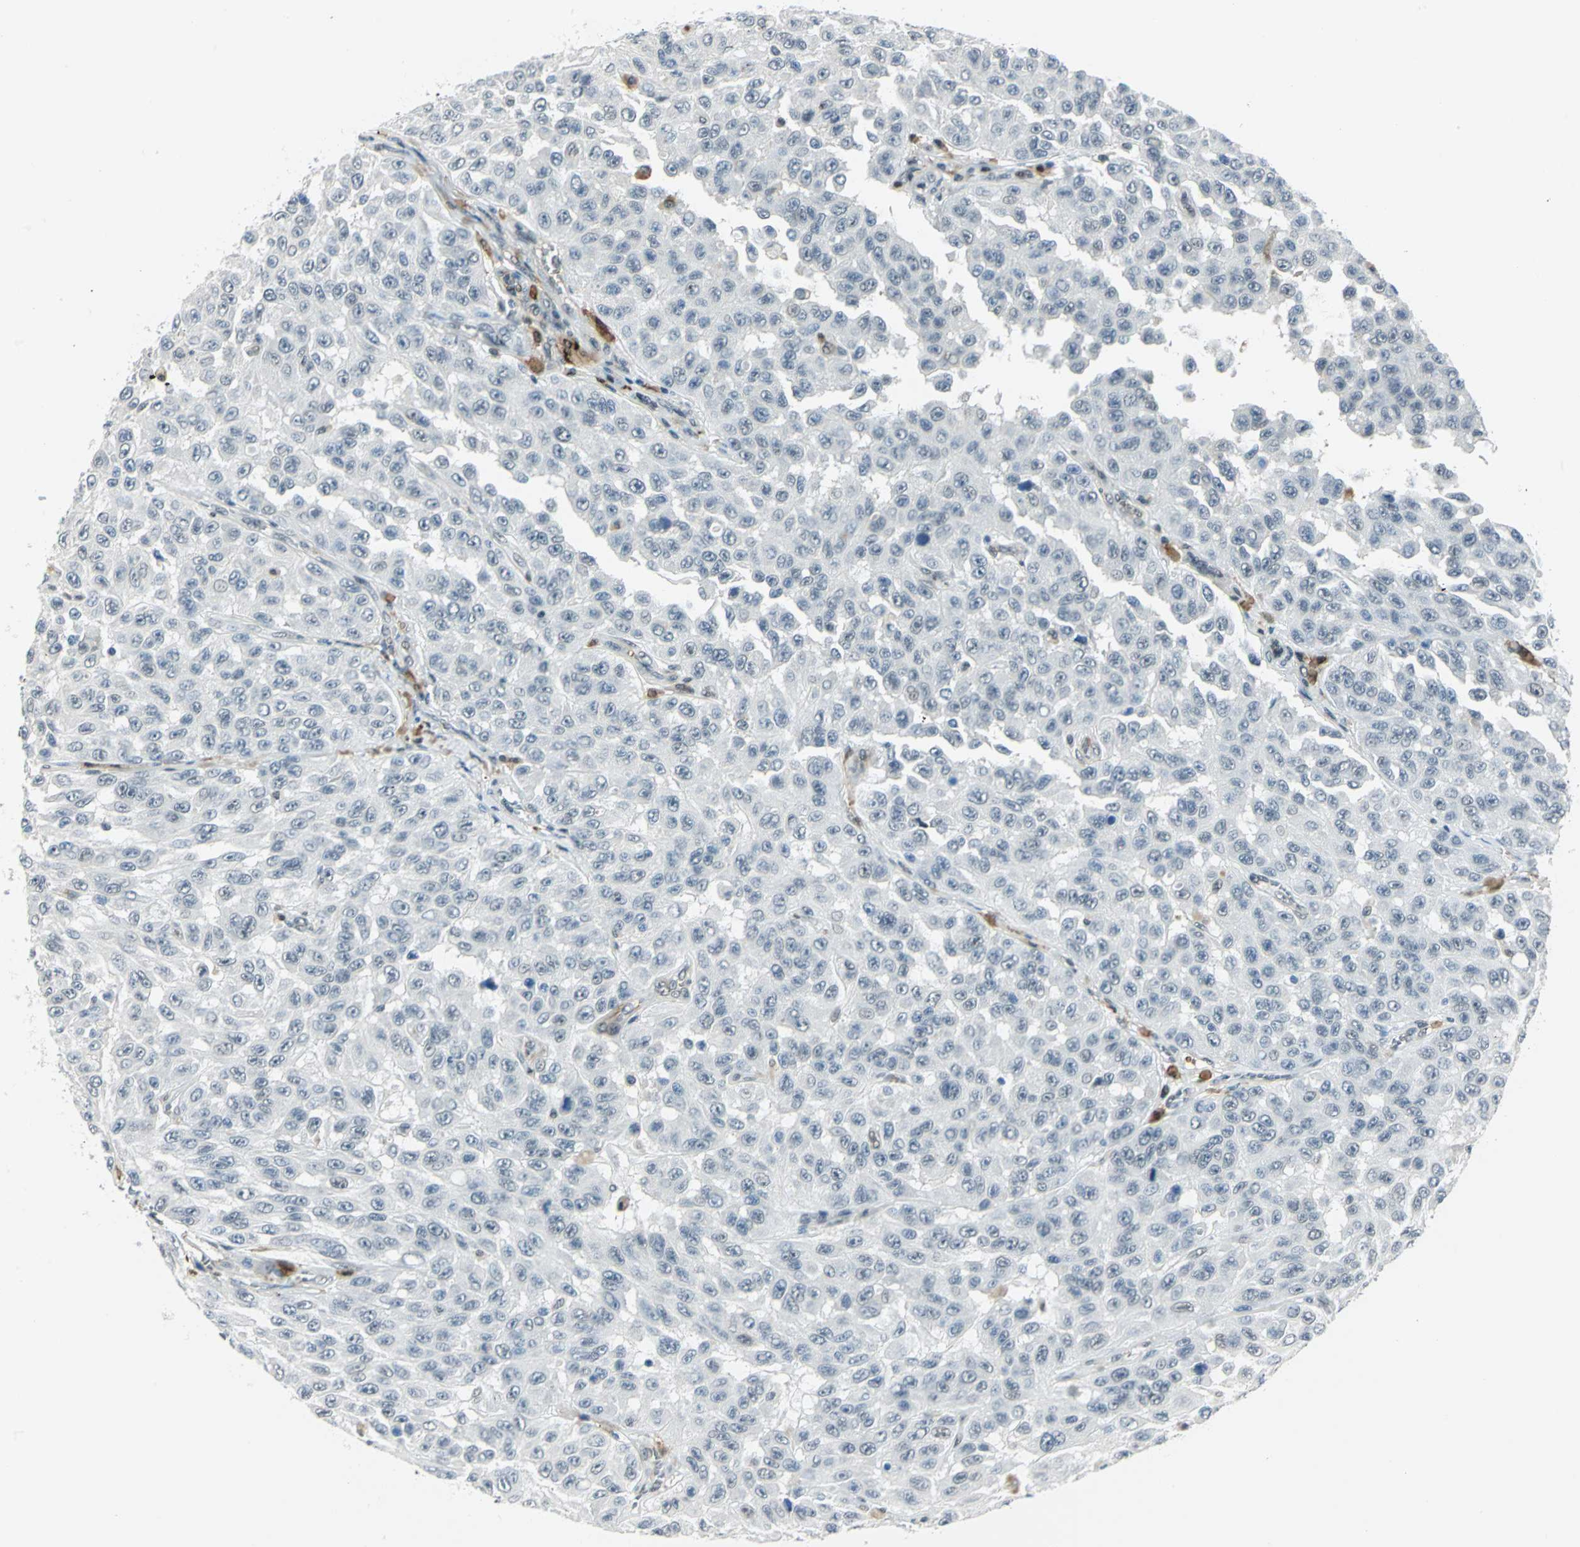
{"staining": {"intensity": "negative", "quantity": "none", "location": "none"}, "tissue": "melanoma", "cell_type": "Tumor cells", "image_type": "cancer", "snomed": [{"axis": "morphology", "description": "Malignant melanoma, NOS"}, {"axis": "topography", "description": "Skin"}], "caption": "Tumor cells show no significant protein positivity in malignant melanoma.", "gene": "MTMR10", "patient": {"sex": "male", "age": 30}}